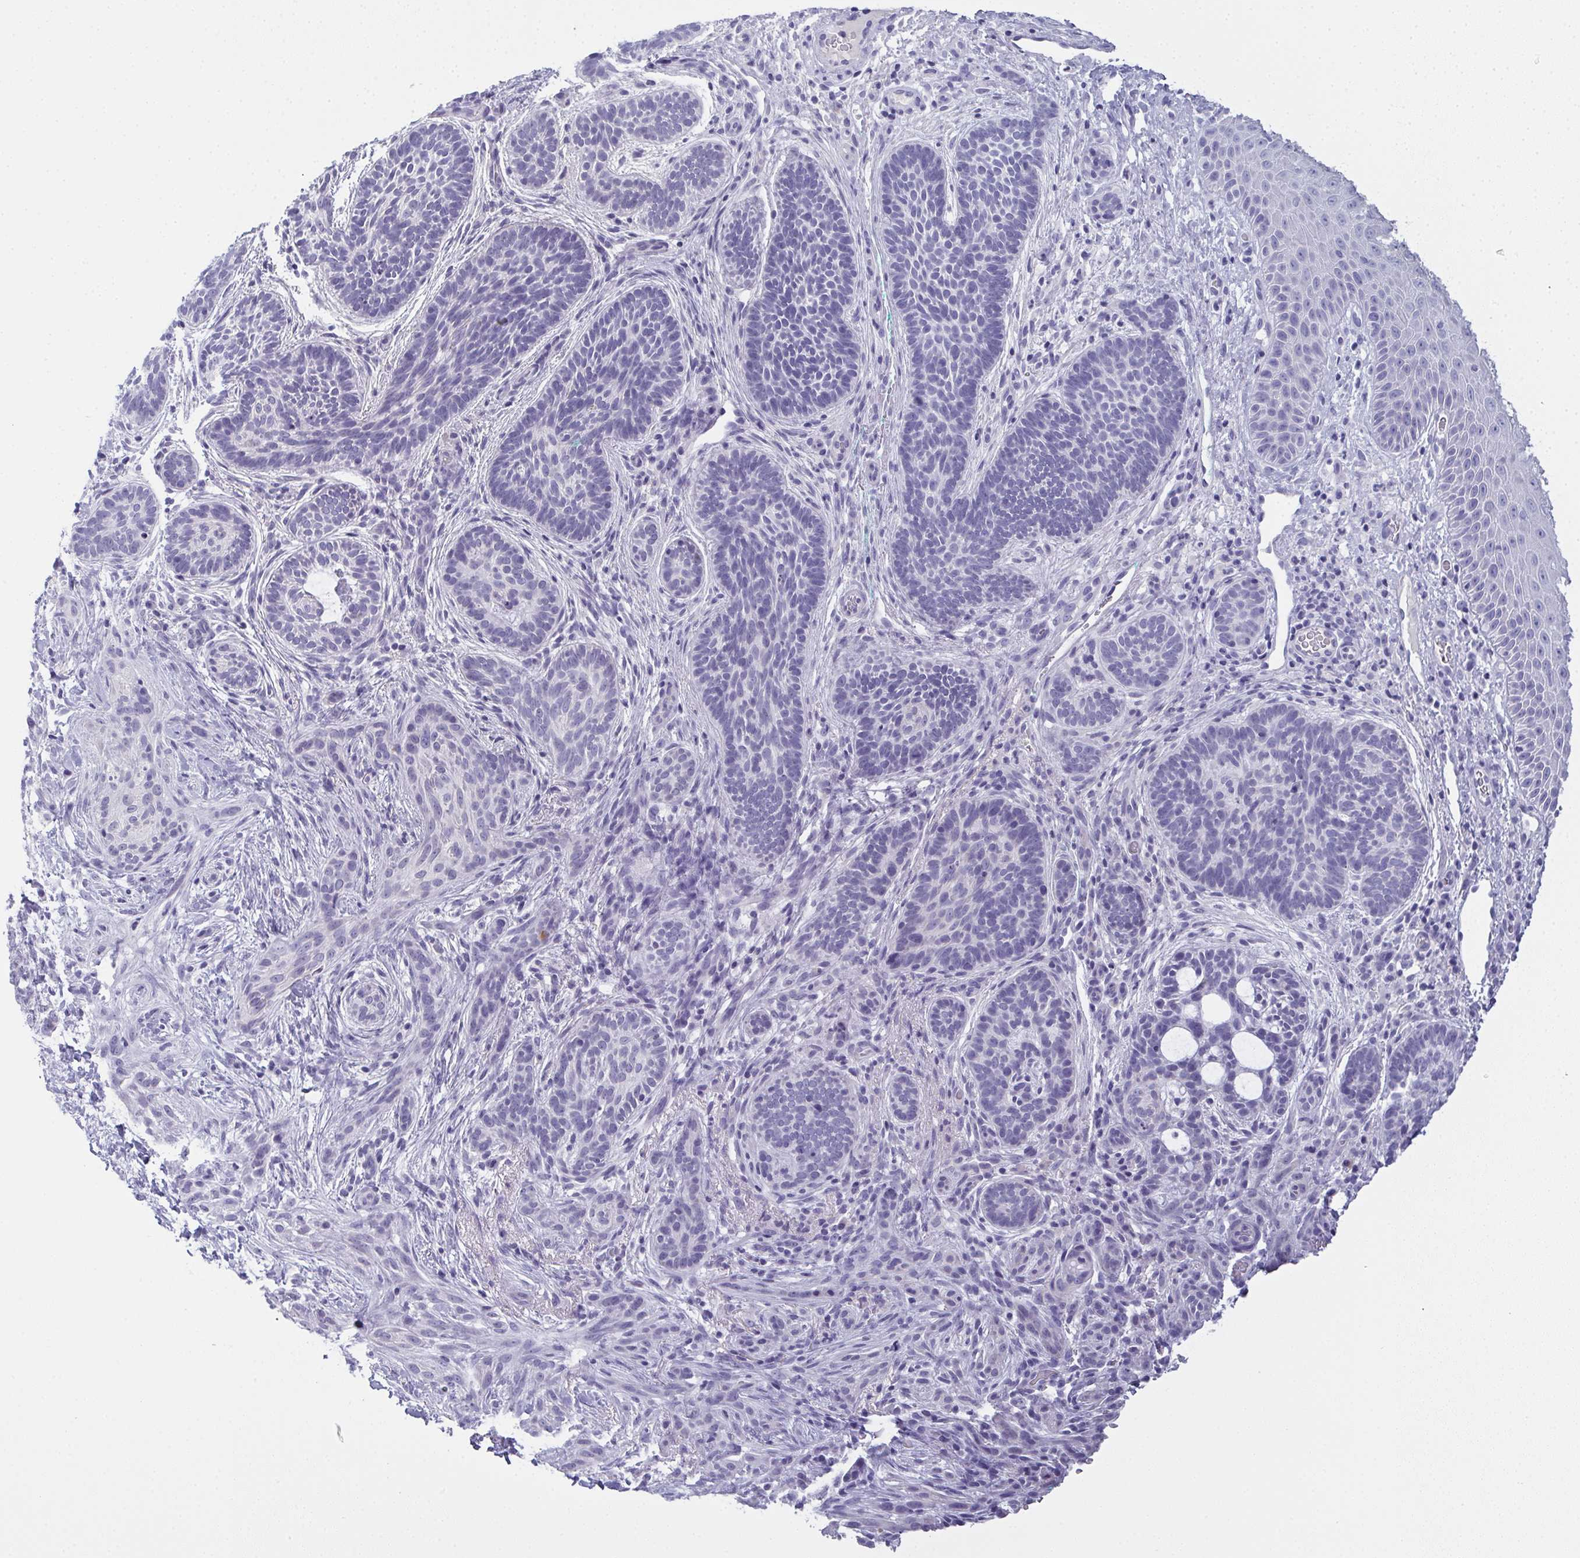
{"staining": {"intensity": "negative", "quantity": "none", "location": "none"}, "tissue": "skin cancer", "cell_type": "Tumor cells", "image_type": "cancer", "snomed": [{"axis": "morphology", "description": "Basal cell carcinoma"}, {"axis": "topography", "description": "Skin"}], "caption": "DAB (3,3'-diaminobenzidine) immunohistochemical staining of human skin cancer (basal cell carcinoma) exhibits no significant positivity in tumor cells. (Brightfield microscopy of DAB immunohistochemistry at high magnification).", "gene": "SLC36A2", "patient": {"sex": "male", "age": 63}}